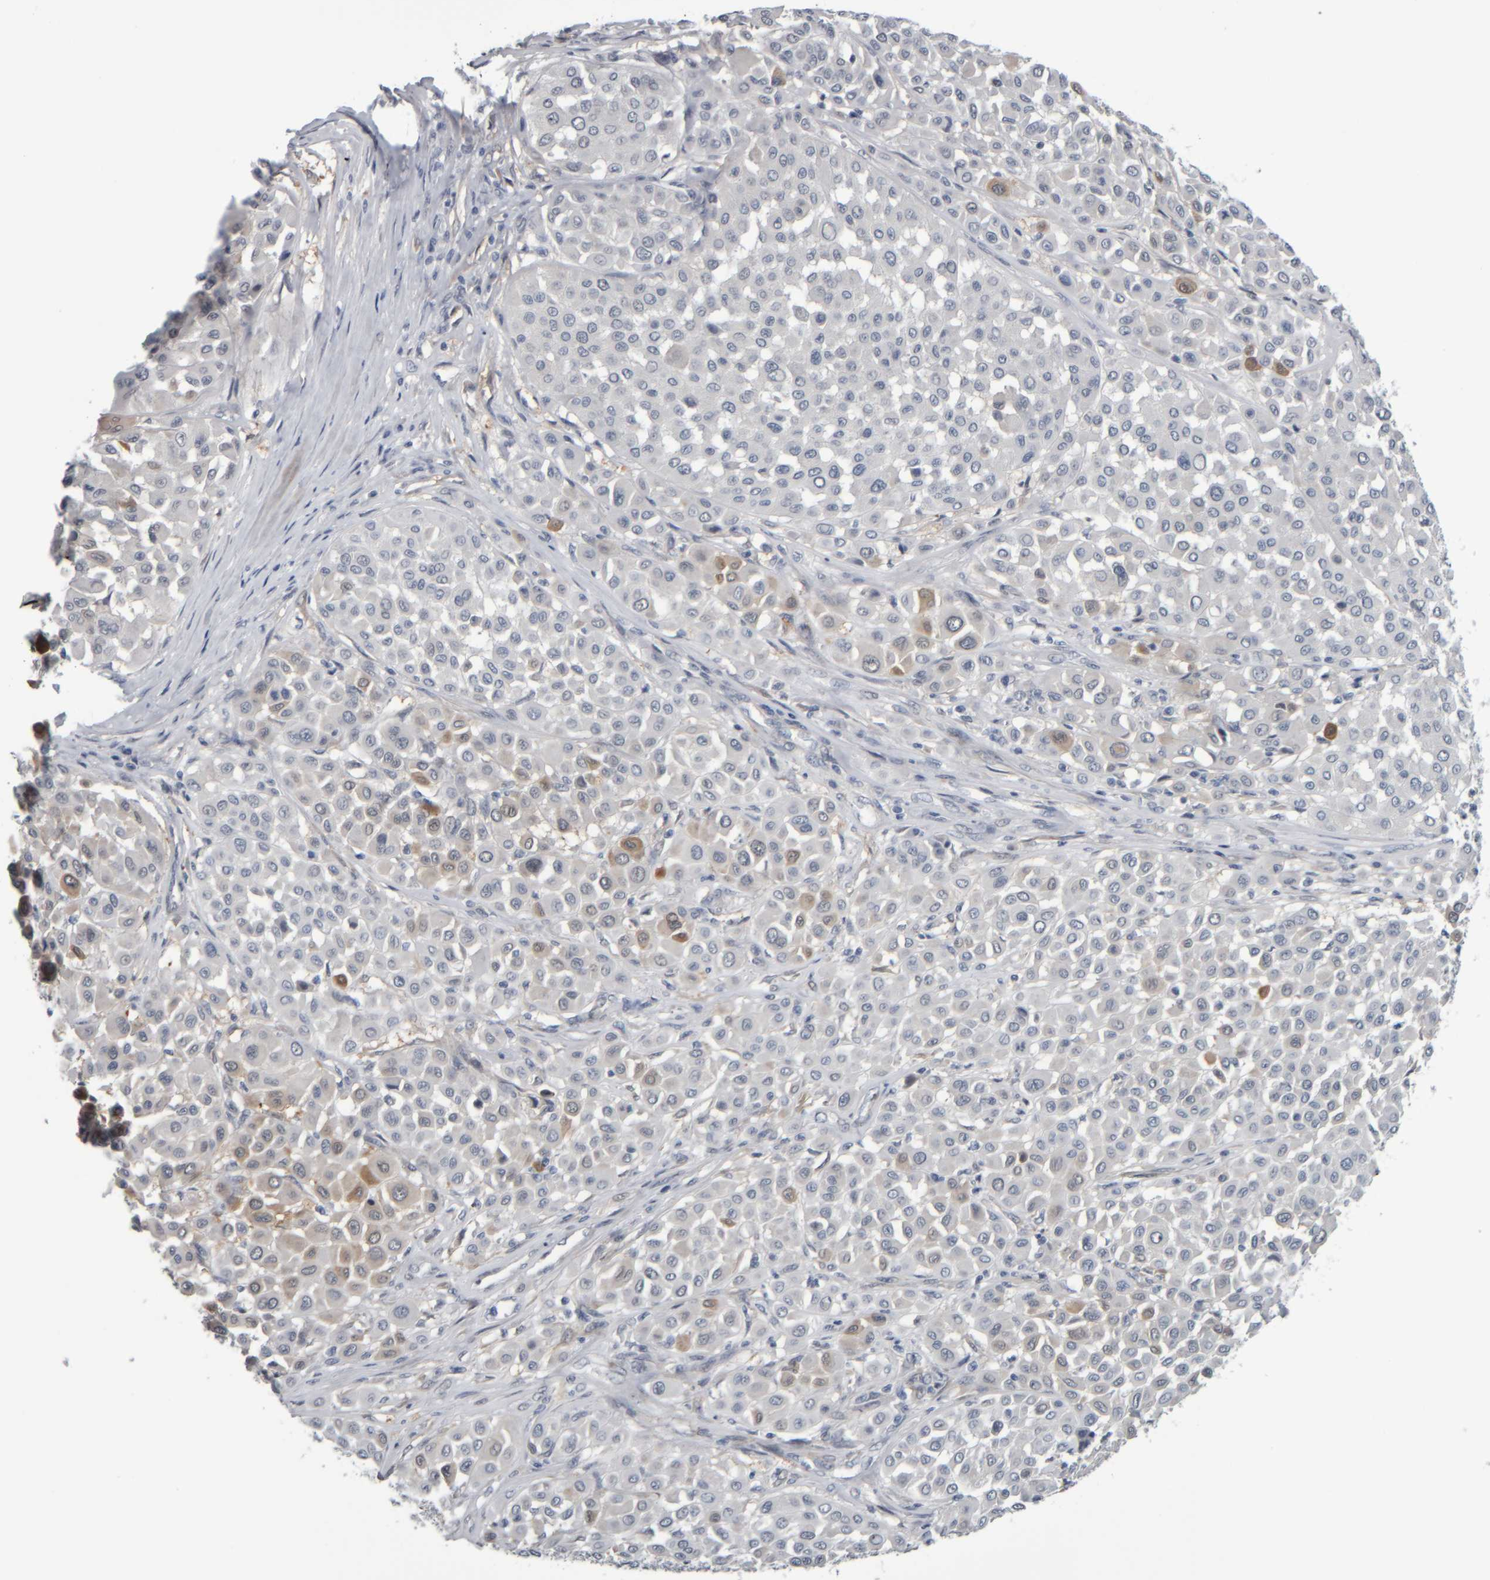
{"staining": {"intensity": "weak", "quantity": "<25%", "location": "cytoplasmic/membranous"}, "tissue": "melanoma", "cell_type": "Tumor cells", "image_type": "cancer", "snomed": [{"axis": "morphology", "description": "Malignant melanoma, Metastatic site"}, {"axis": "topography", "description": "Soft tissue"}], "caption": "Immunohistochemical staining of malignant melanoma (metastatic site) shows no significant staining in tumor cells.", "gene": "COL14A1", "patient": {"sex": "male", "age": 41}}